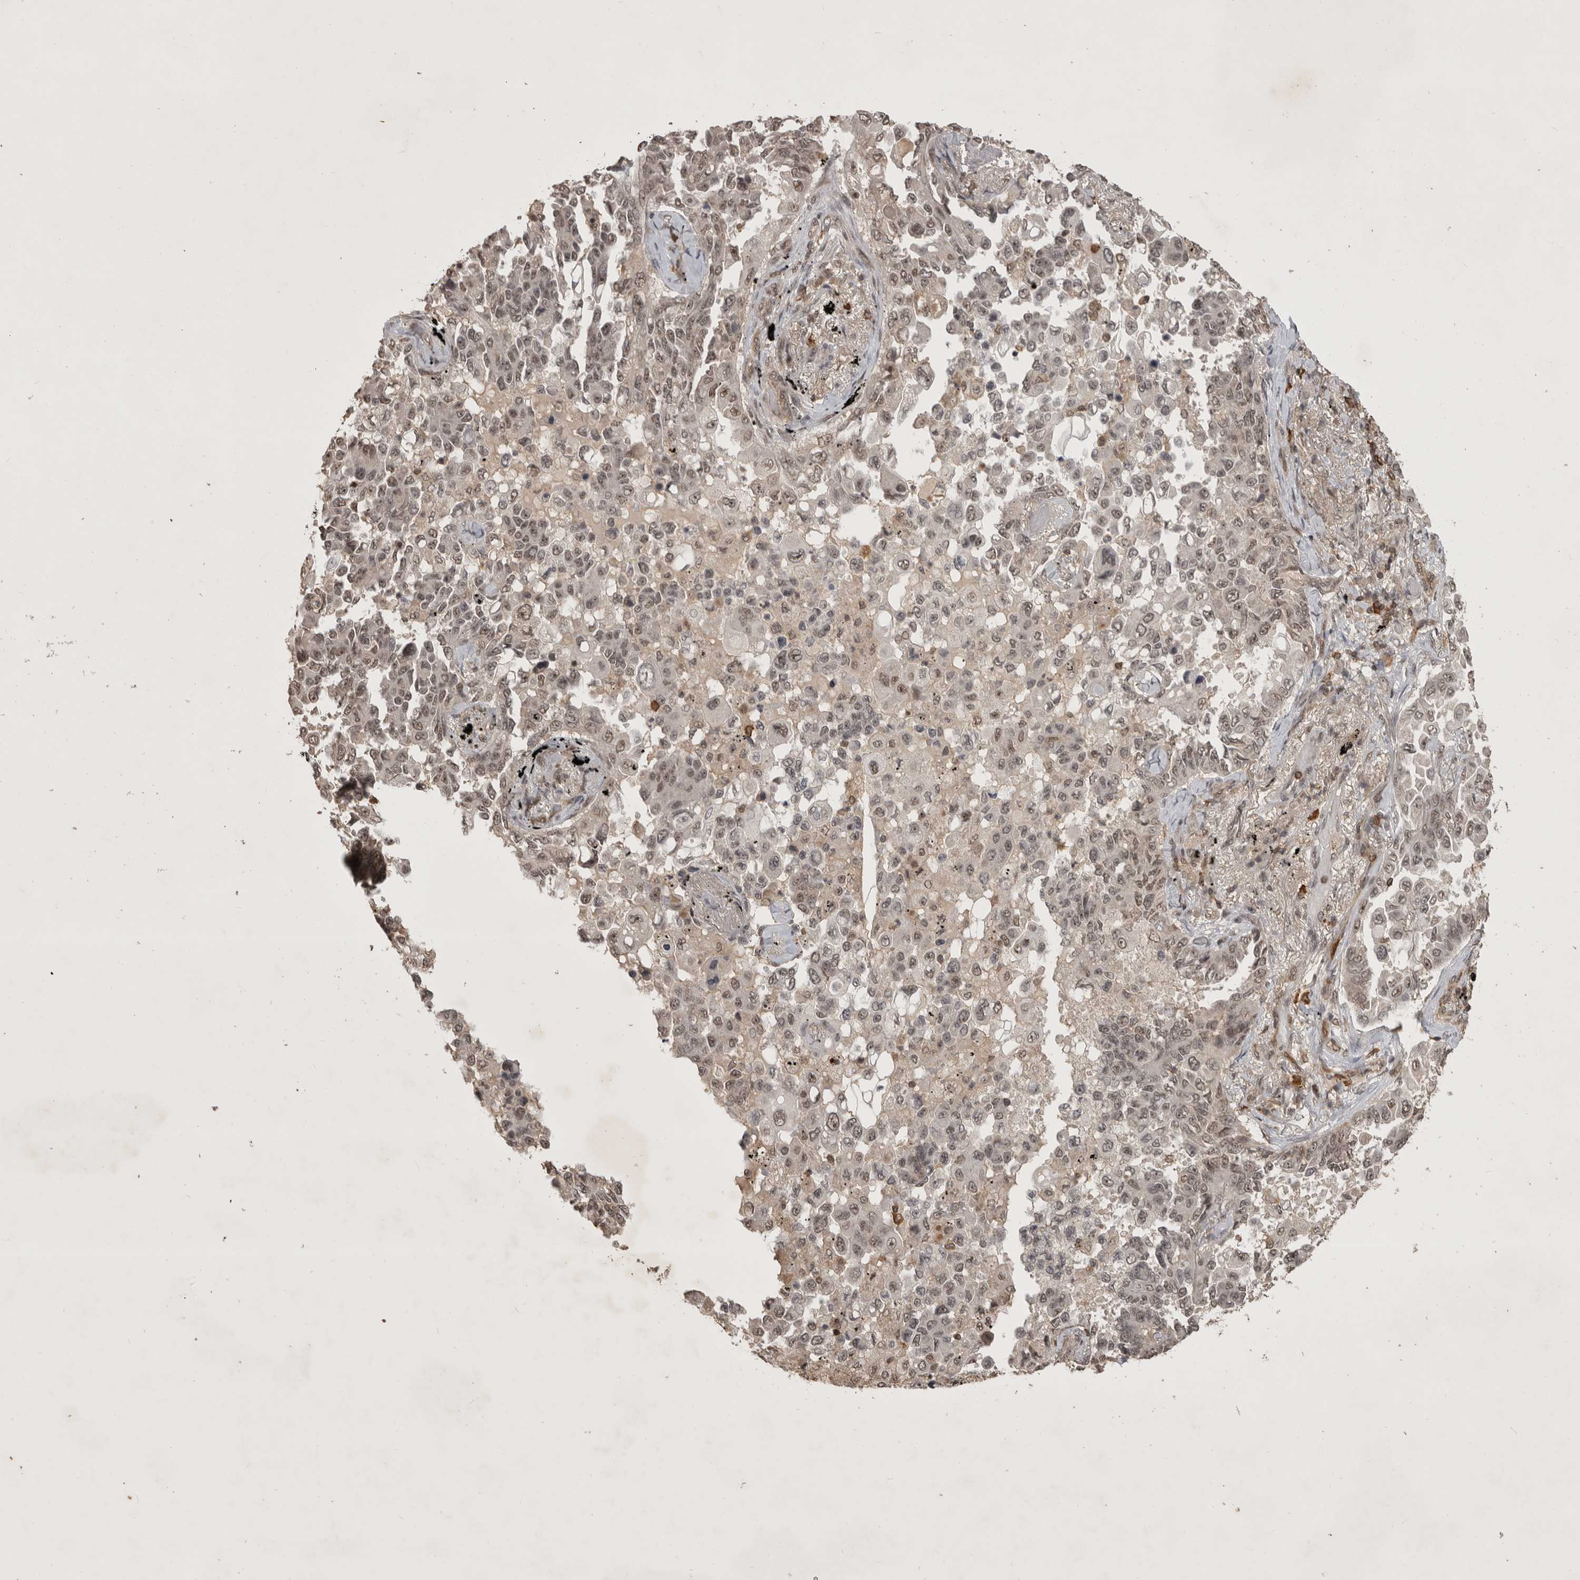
{"staining": {"intensity": "weak", "quantity": ">75%", "location": "nuclear"}, "tissue": "lung cancer", "cell_type": "Tumor cells", "image_type": "cancer", "snomed": [{"axis": "morphology", "description": "Adenocarcinoma, NOS"}, {"axis": "topography", "description": "Lung"}], "caption": "Human adenocarcinoma (lung) stained for a protein (brown) displays weak nuclear positive positivity in approximately >75% of tumor cells.", "gene": "CBLL1", "patient": {"sex": "female", "age": 67}}